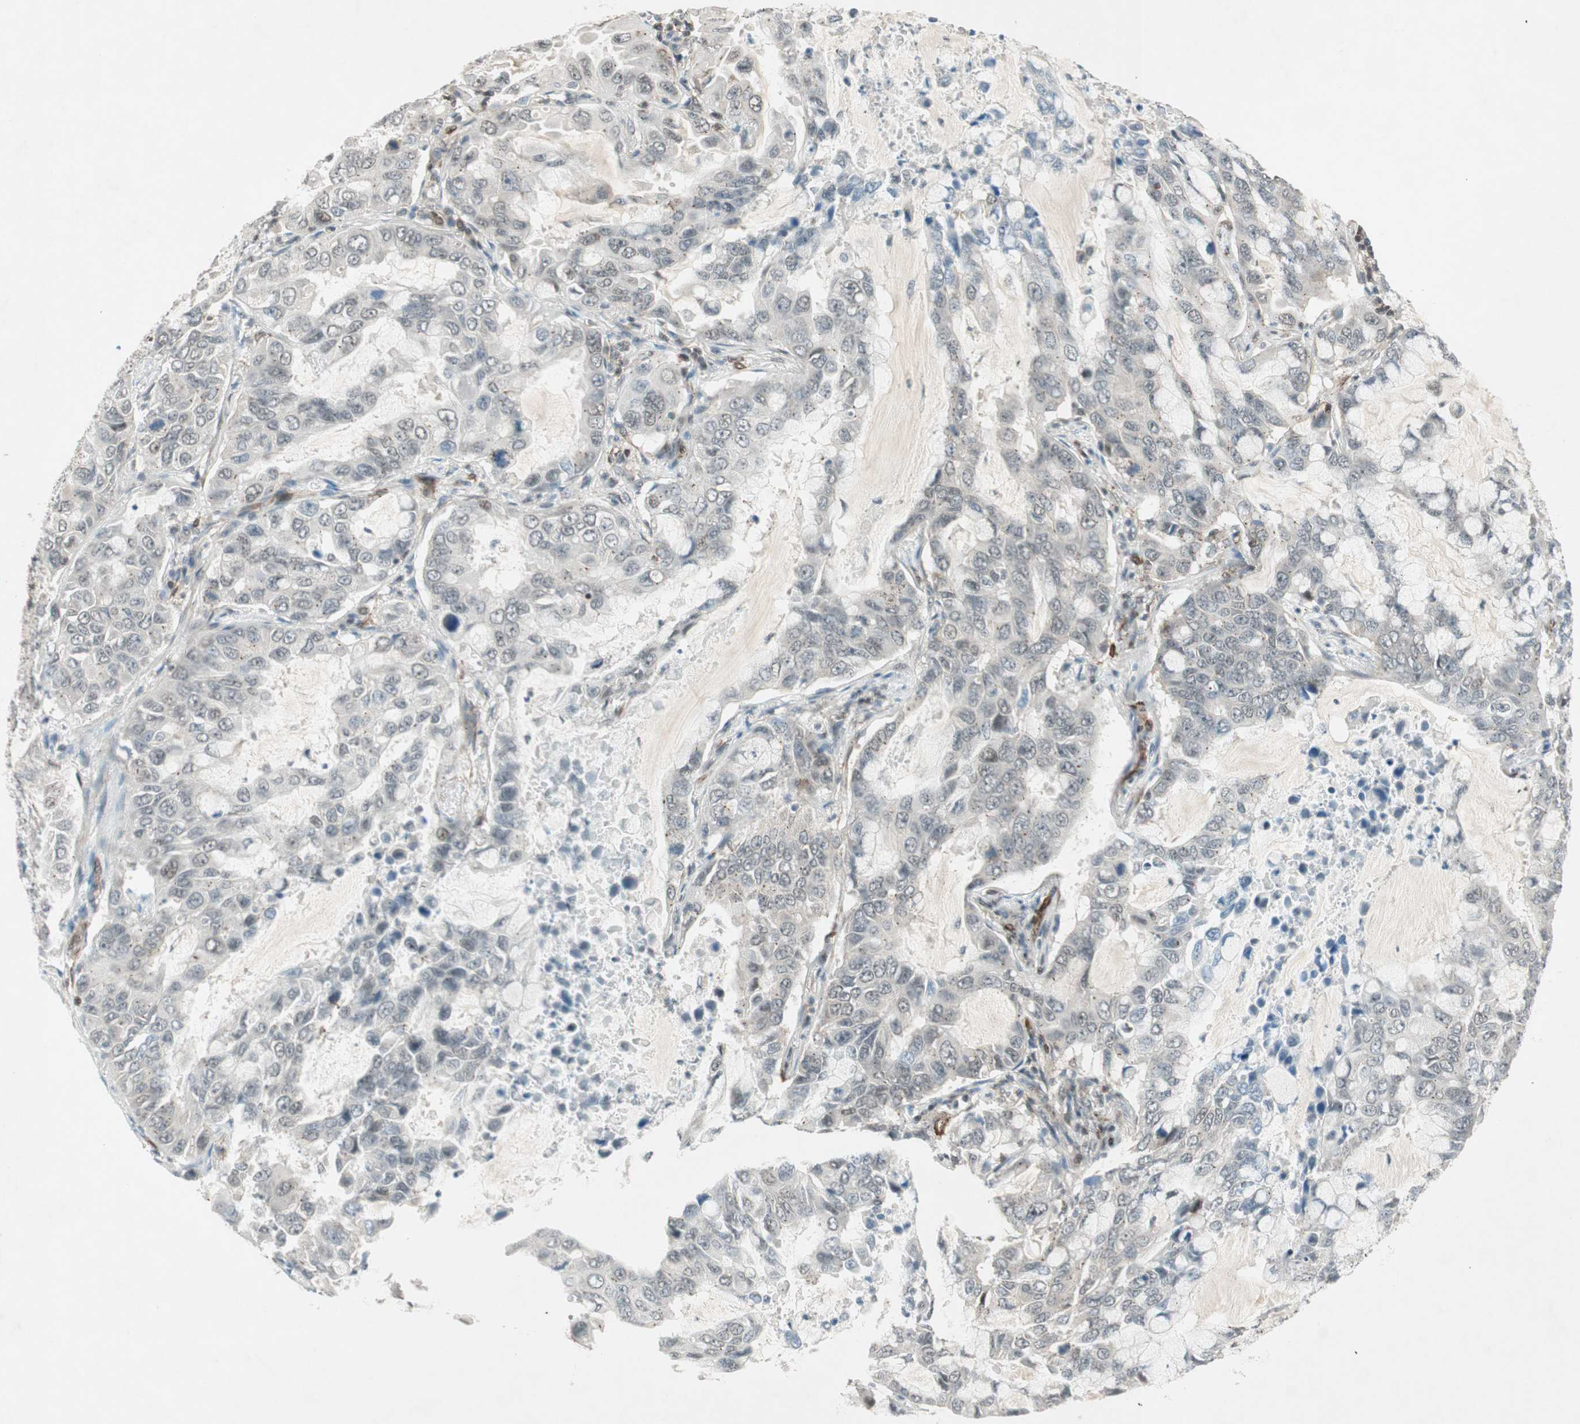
{"staining": {"intensity": "negative", "quantity": "none", "location": "none"}, "tissue": "lung cancer", "cell_type": "Tumor cells", "image_type": "cancer", "snomed": [{"axis": "morphology", "description": "Adenocarcinoma, NOS"}, {"axis": "topography", "description": "Lung"}], "caption": "An immunohistochemistry image of lung cancer is shown. There is no staining in tumor cells of lung cancer.", "gene": "CDK19", "patient": {"sex": "male", "age": 64}}